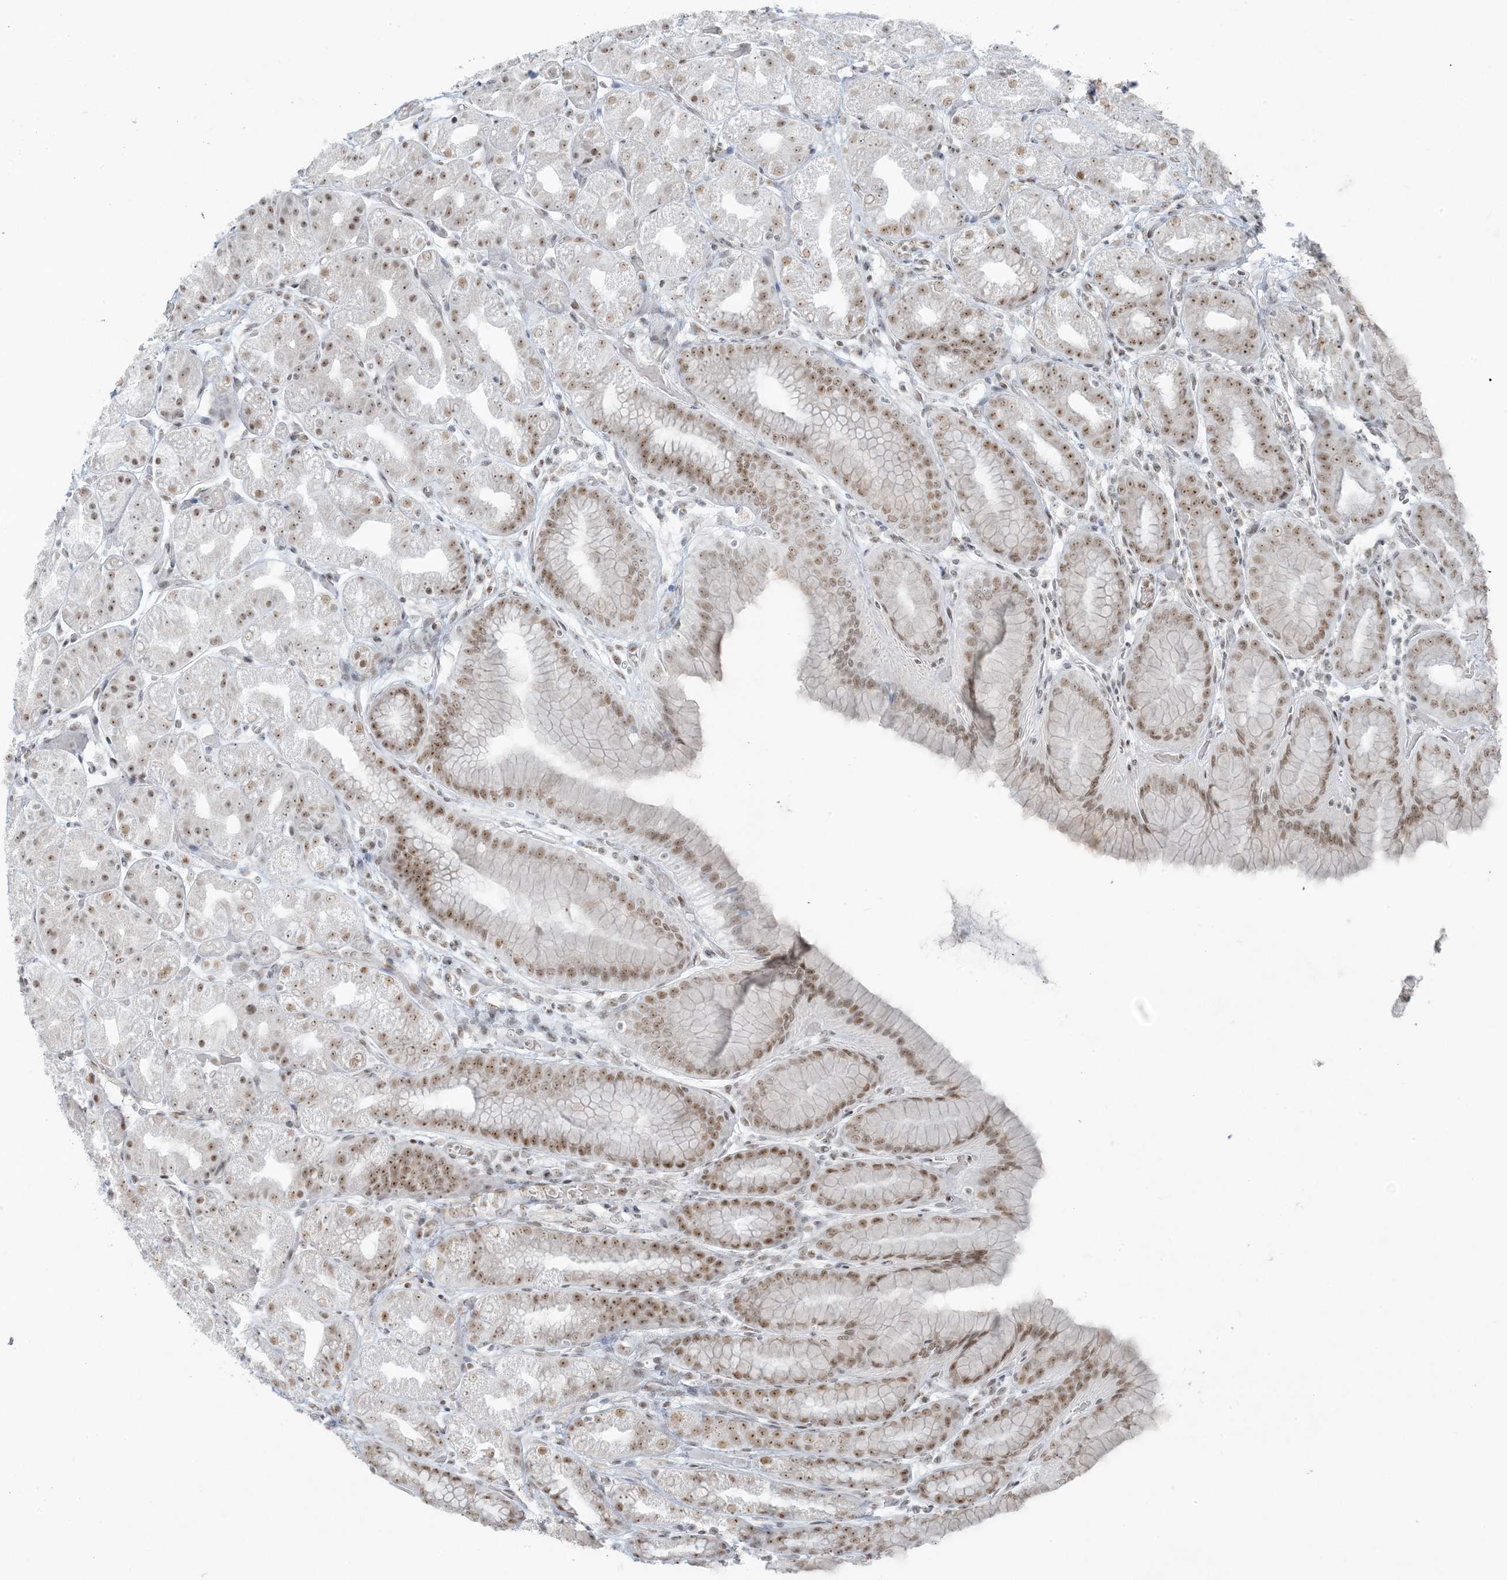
{"staining": {"intensity": "moderate", "quantity": "25%-75%", "location": "nuclear"}, "tissue": "stomach", "cell_type": "Glandular cells", "image_type": "normal", "snomed": [{"axis": "morphology", "description": "Normal tissue, NOS"}, {"axis": "topography", "description": "Stomach, upper"}], "caption": "Protein staining of benign stomach exhibits moderate nuclear staining in approximately 25%-75% of glandular cells. The protein is stained brown, and the nuclei are stained in blue (DAB (3,3'-diaminobenzidine) IHC with brightfield microscopy, high magnification).", "gene": "ZNF787", "patient": {"sex": "male", "age": 68}}